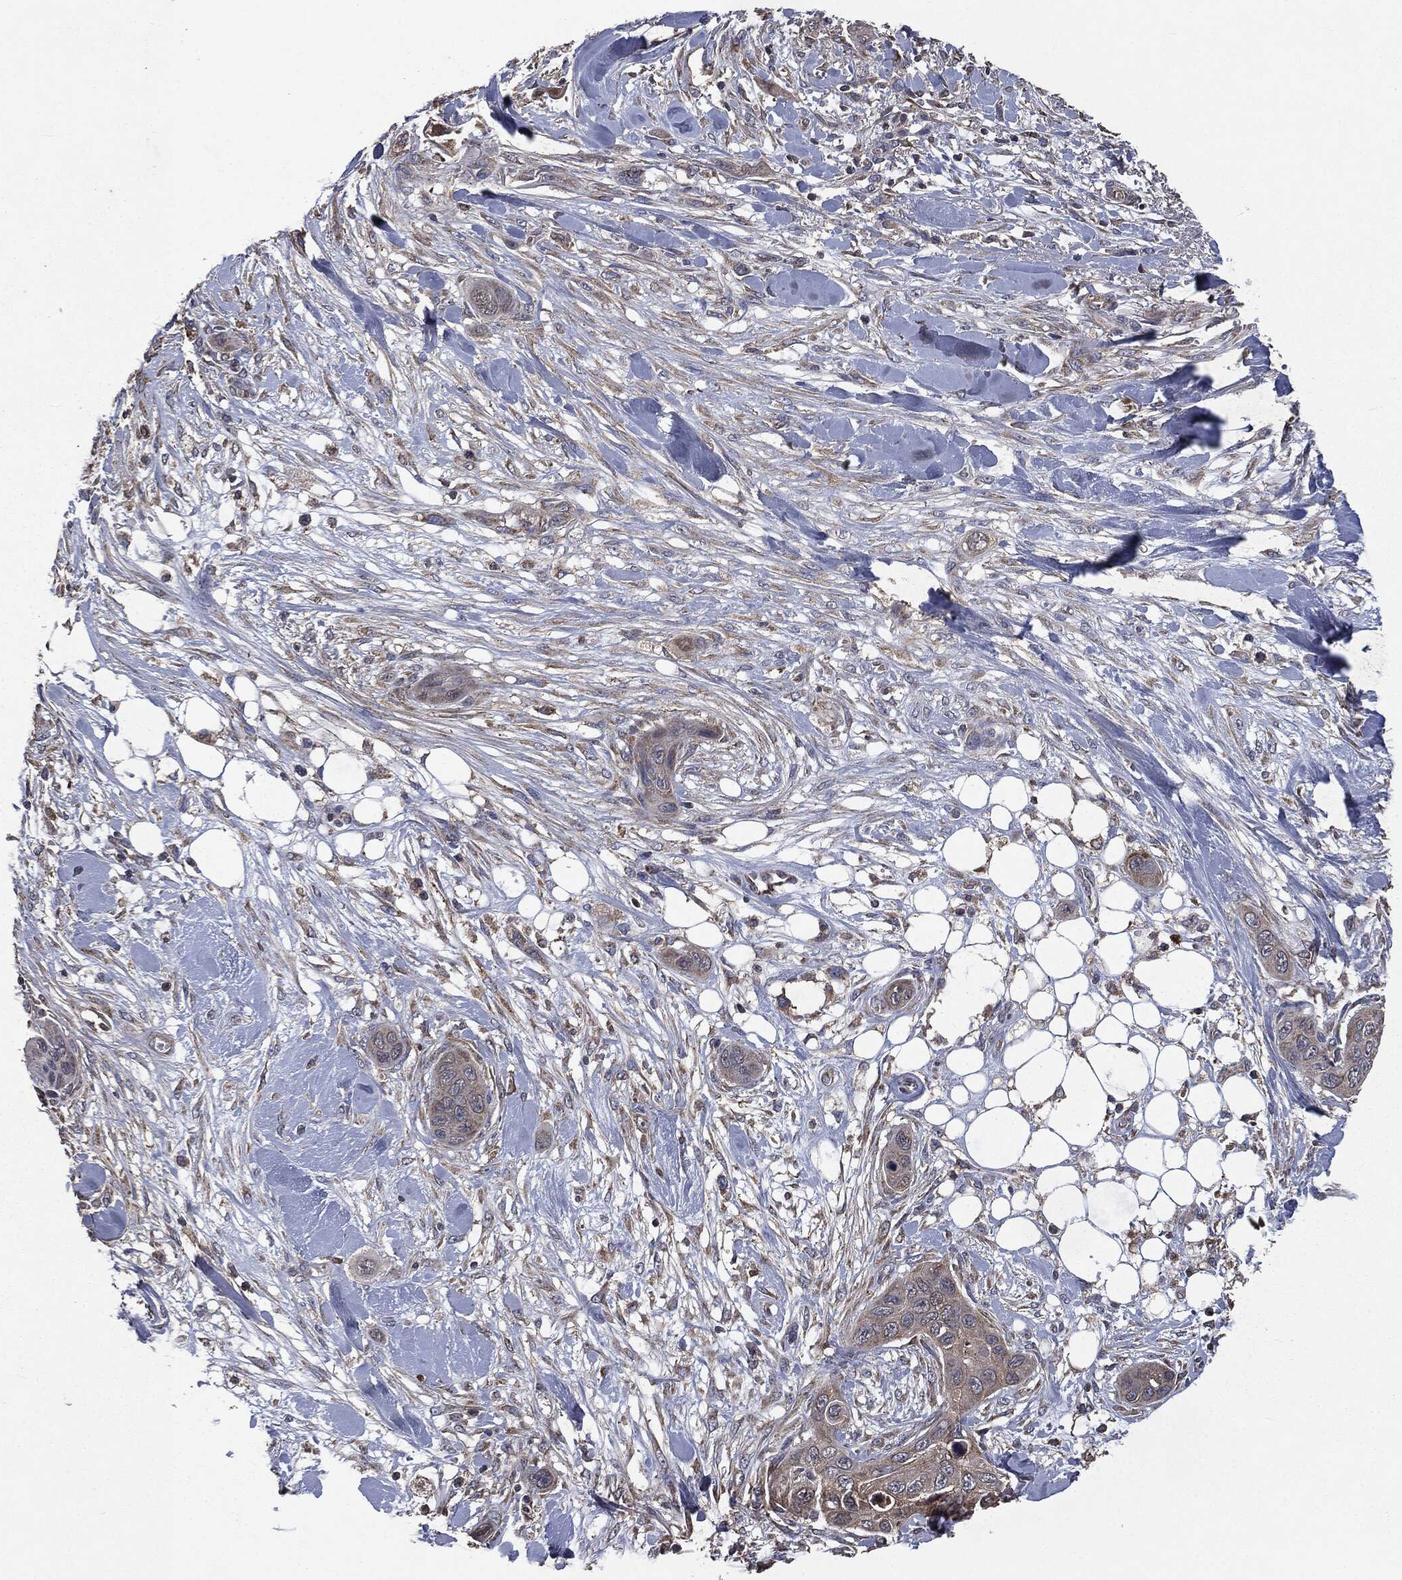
{"staining": {"intensity": "weak", "quantity": "25%-75%", "location": "cytoplasmic/membranous"}, "tissue": "skin cancer", "cell_type": "Tumor cells", "image_type": "cancer", "snomed": [{"axis": "morphology", "description": "Squamous cell carcinoma, NOS"}, {"axis": "topography", "description": "Skin"}], "caption": "Tumor cells demonstrate low levels of weak cytoplasmic/membranous positivity in approximately 25%-75% of cells in skin cancer. (IHC, brightfield microscopy, high magnification).", "gene": "MAPK6", "patient": {"sex": "male", "age": 78}}